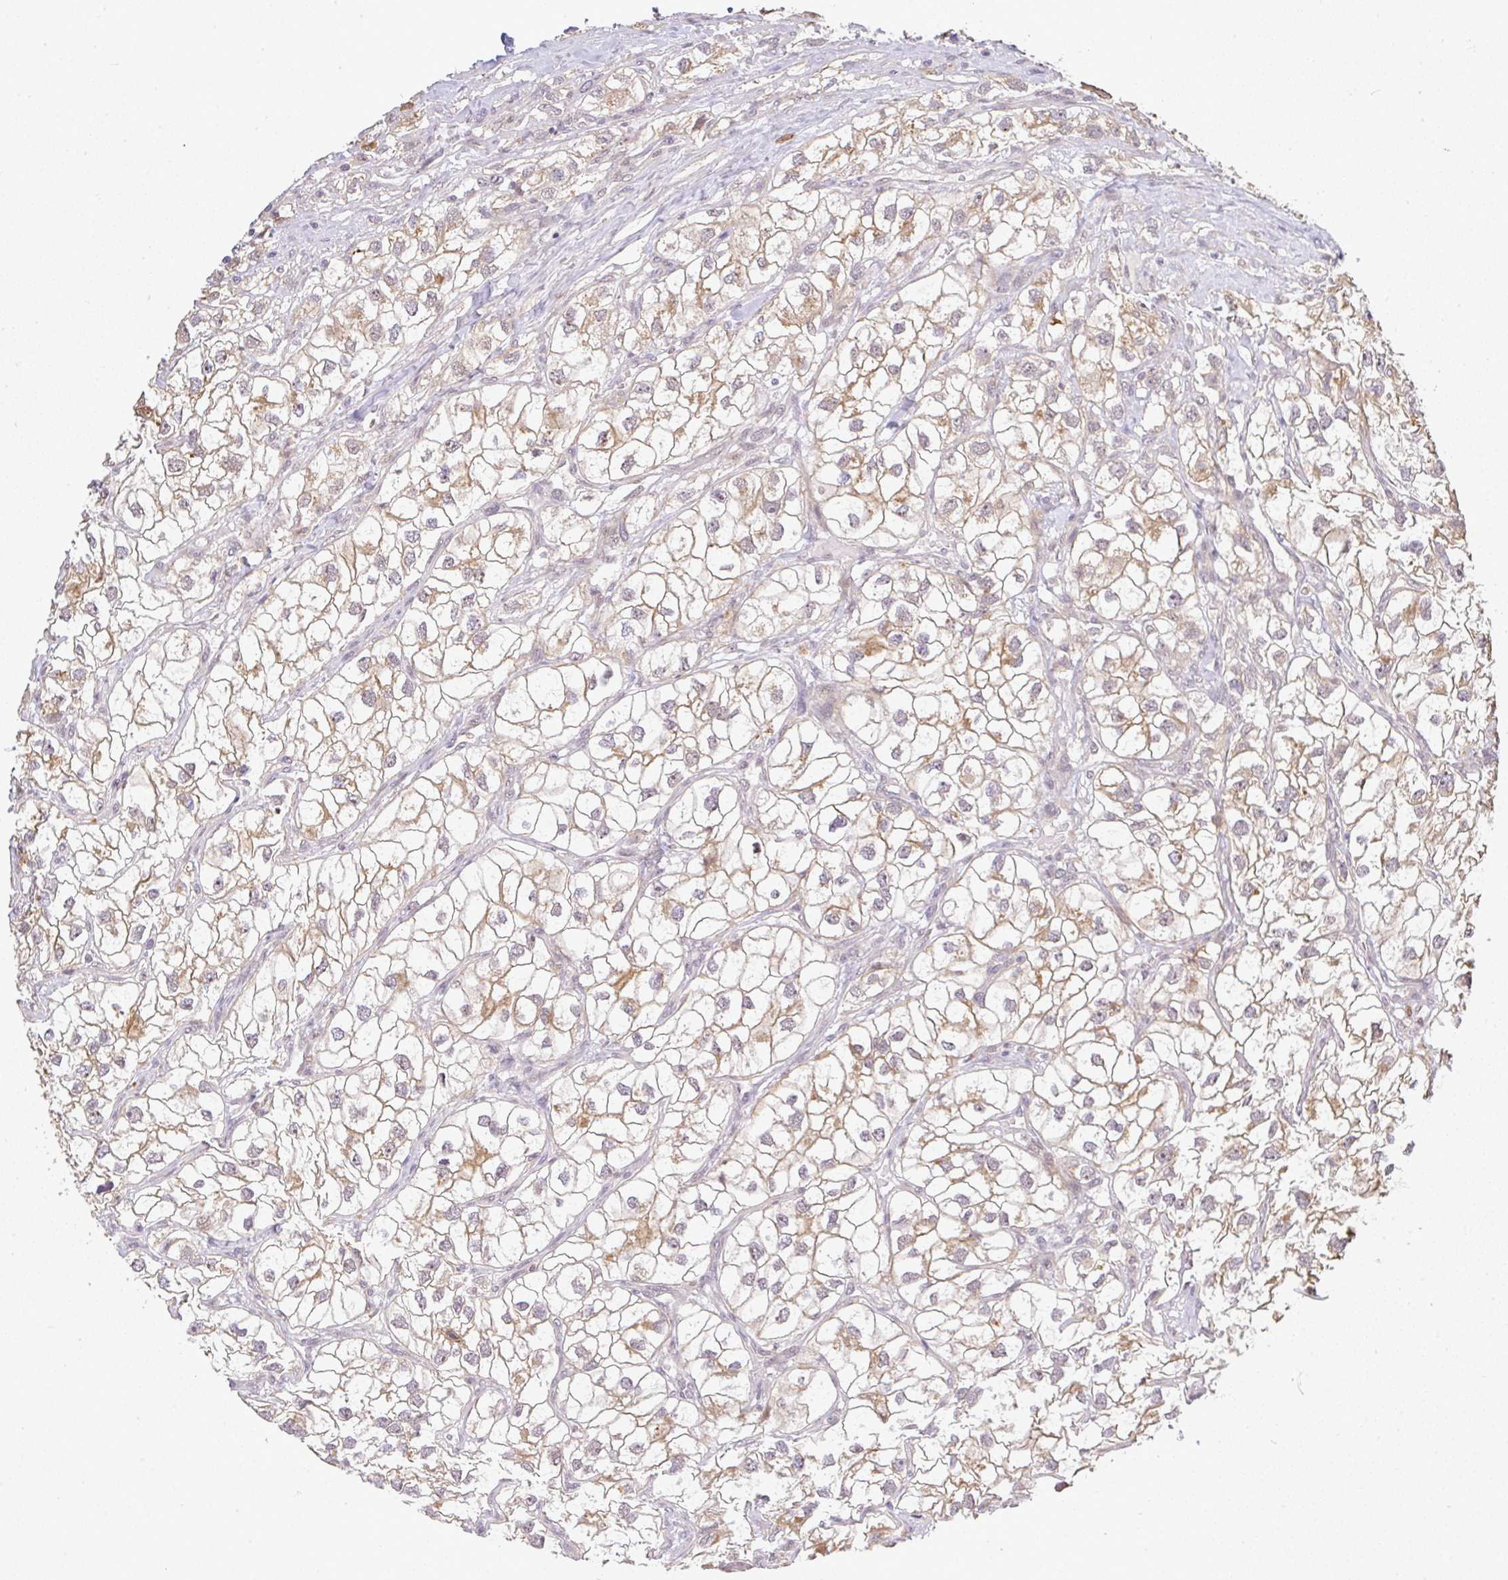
{"staining": {"intensity": "weak", "quantity": "25%-75%", "location": "cytoplasmic/membranous"}, "tissue": "renal cancer", "cell_type": "Tumor cells", "image_type": "cancer", "snomed": [{"axis": "morphology", "description": "Adenocarcinoma, NOS"}, {"axis": "topography", "description": "Kidney"}], "caption": "DAB immunohistochemical staining of renal cancer displays weak cytoplasmic/membranous protein positivity in approximately 25%-75% of tumor cells. Using DAB (brown) and hematoxylin (blue) stains, captured at high magnification using brightfield microscopy.", "gene": "FAM153A", "patient": {"sex": "male", "age": 59}}